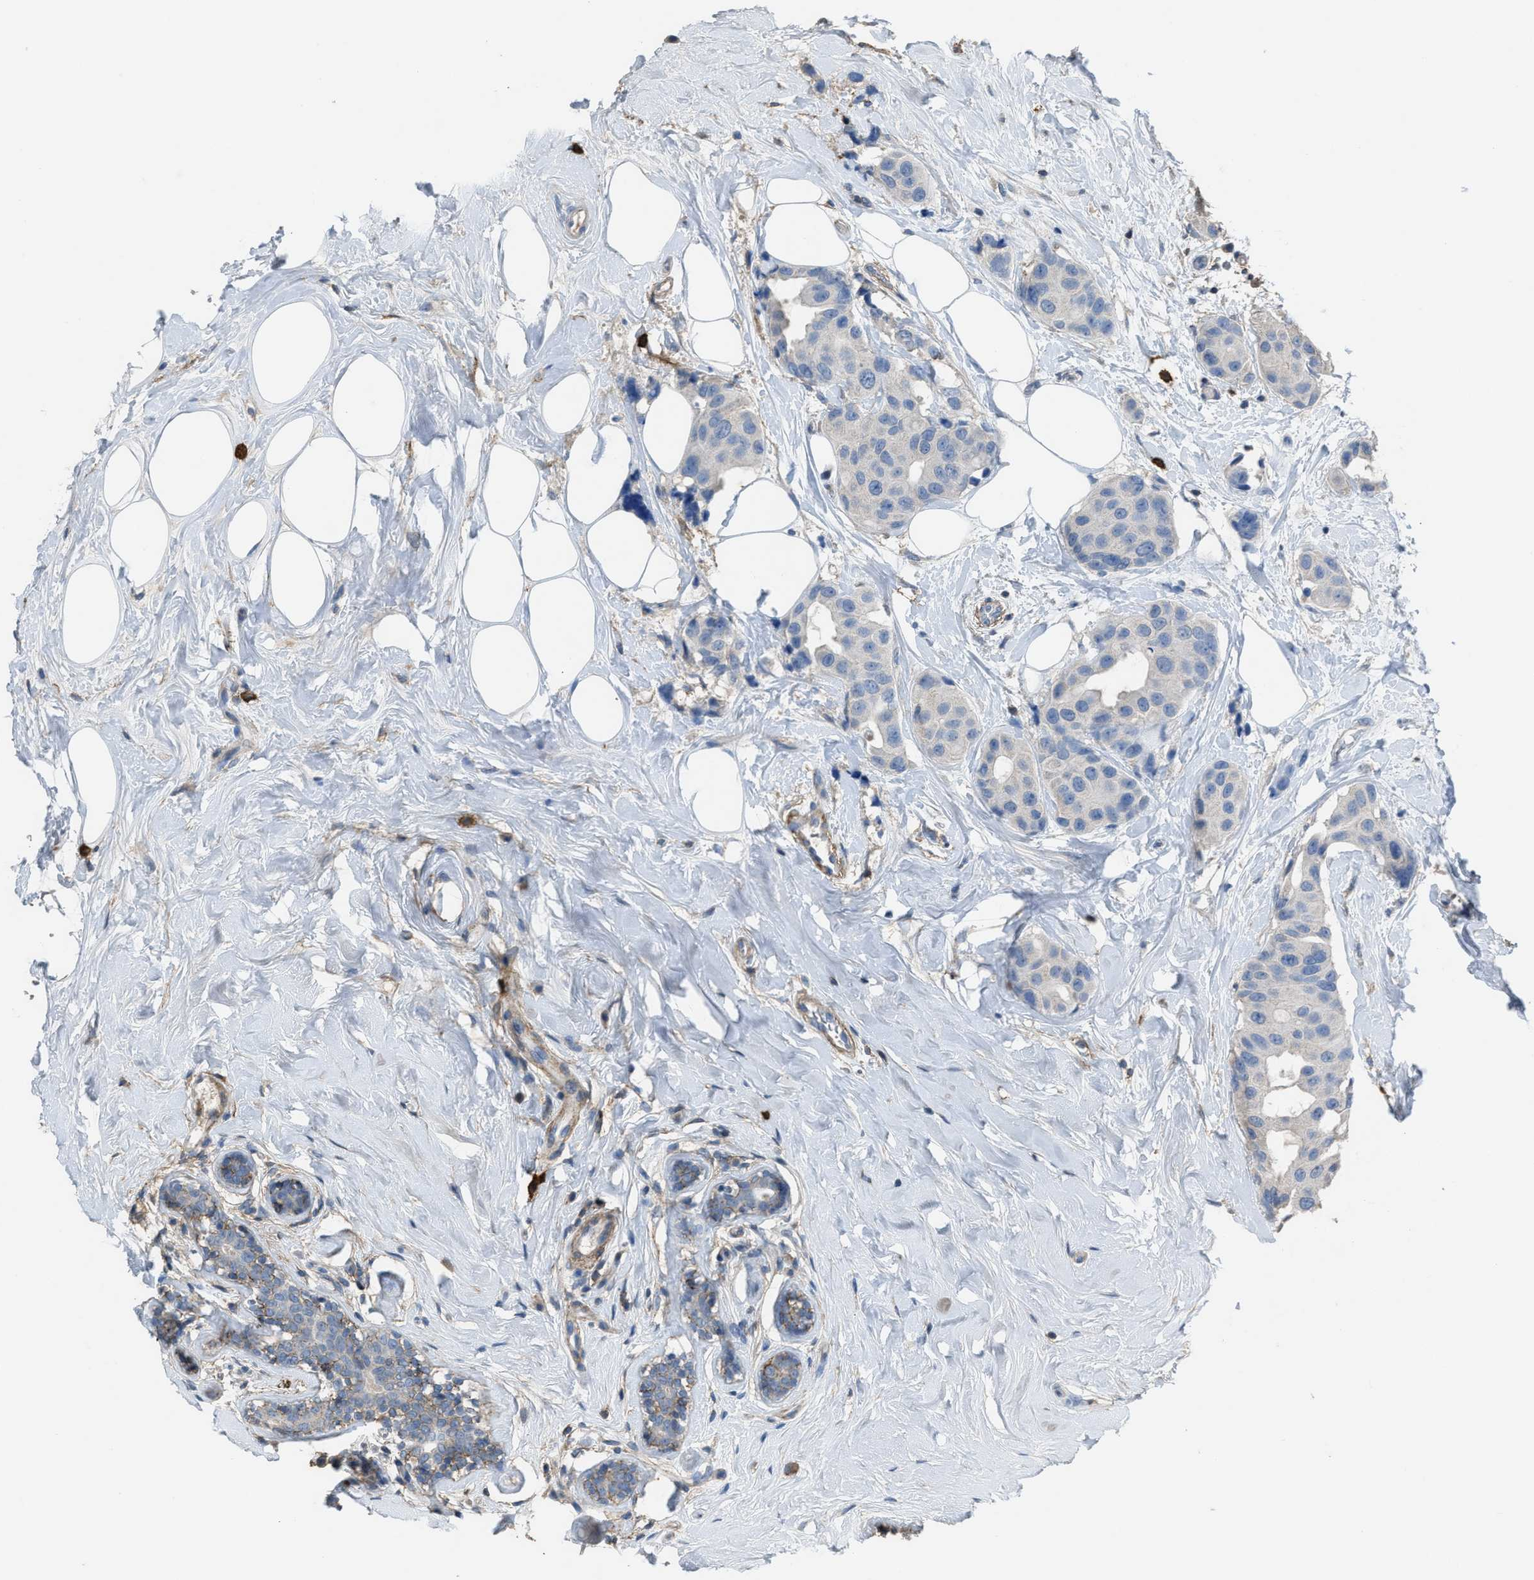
{"staining": {"intensity": "negative", "quantity": "none", "location": "none"}, "tissue": "breast cancer", "cell_type": "Tumor cells", "image_type": "cancer", "snomed": [{"axis": "morphology", "description": "Normal tissue, NOS"}, {"axis": "morphology", "description": "Duct carcinoma"}, {"axis": "topography", "description": "Breast"}], "caption": "Invasive ductal carcinoma (breast) was stained to show a protein in brown. There is no significant expression in tumor cells. The staining is performed using DAB (3,3'-diaminobenzidine) brown chromogen with nuclei counter-stained in using hematoxylin.", "gene": "OR51E1", "patient": {"sex": "female", "age": 39}}